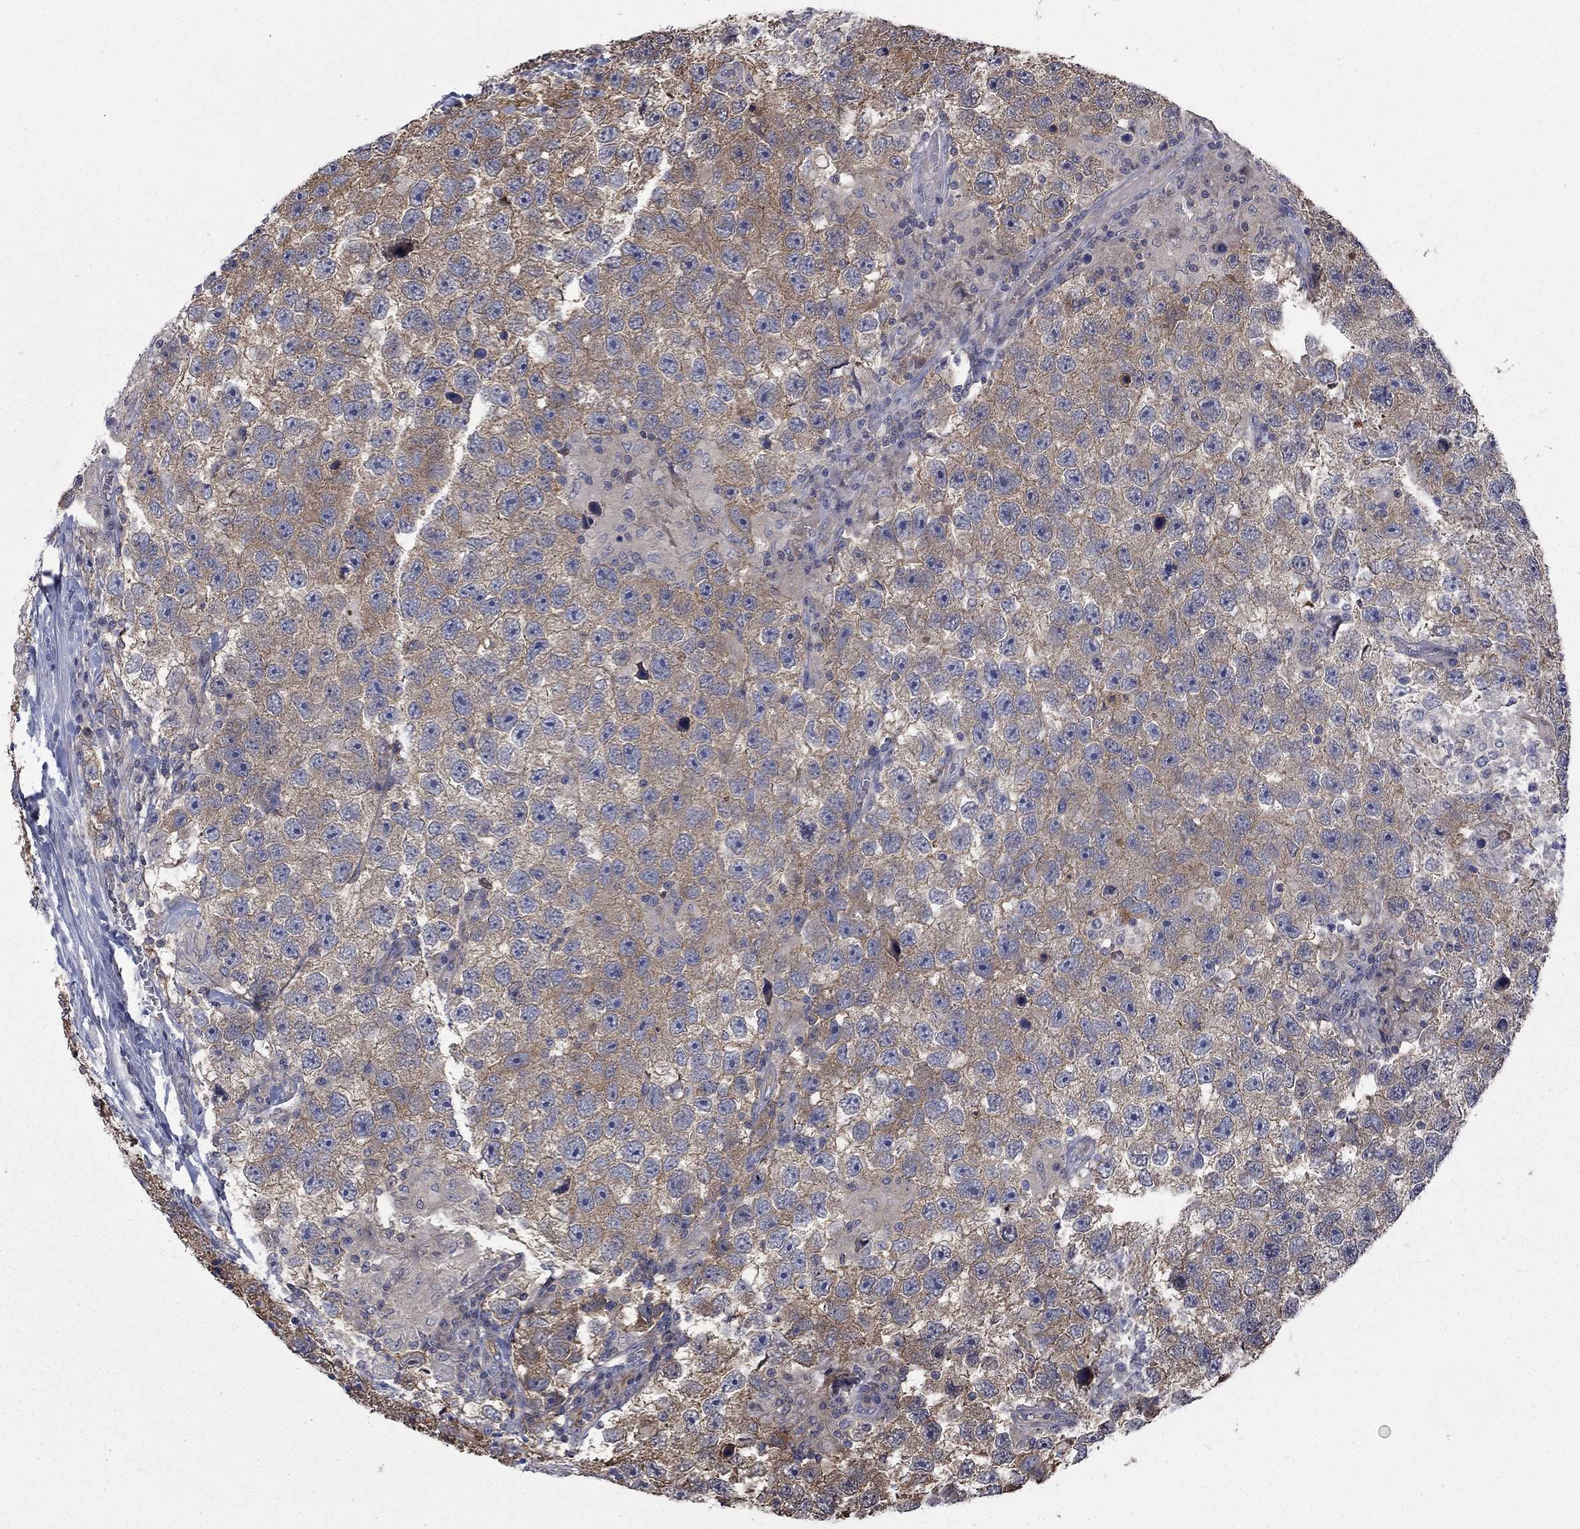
{"staining": {"intensity": "weak", "quantity": ">75%", "location": "cytoplasmic/membranous"}, "tissue": "testis cancer", "cell_type": "Tumor cells", "image_type": "cancer", "snomed": [{"axis": "morphology", "description": "Seminoma, NOS"}, {"axis": "topography", "description": "Testis"}], "caption": "The micrograph reveals a brown stain indicating the presence of a protein in the cytoplasmic/membranous of tumor cells in testis cancer (seminoma). The staining is performed using DAB brown chromogen to label protein expression. The nuclei are counter-stained blue using hematoxylin.", "gene": "PDZD2", "patient": {"sex": "male", "age": 26}}